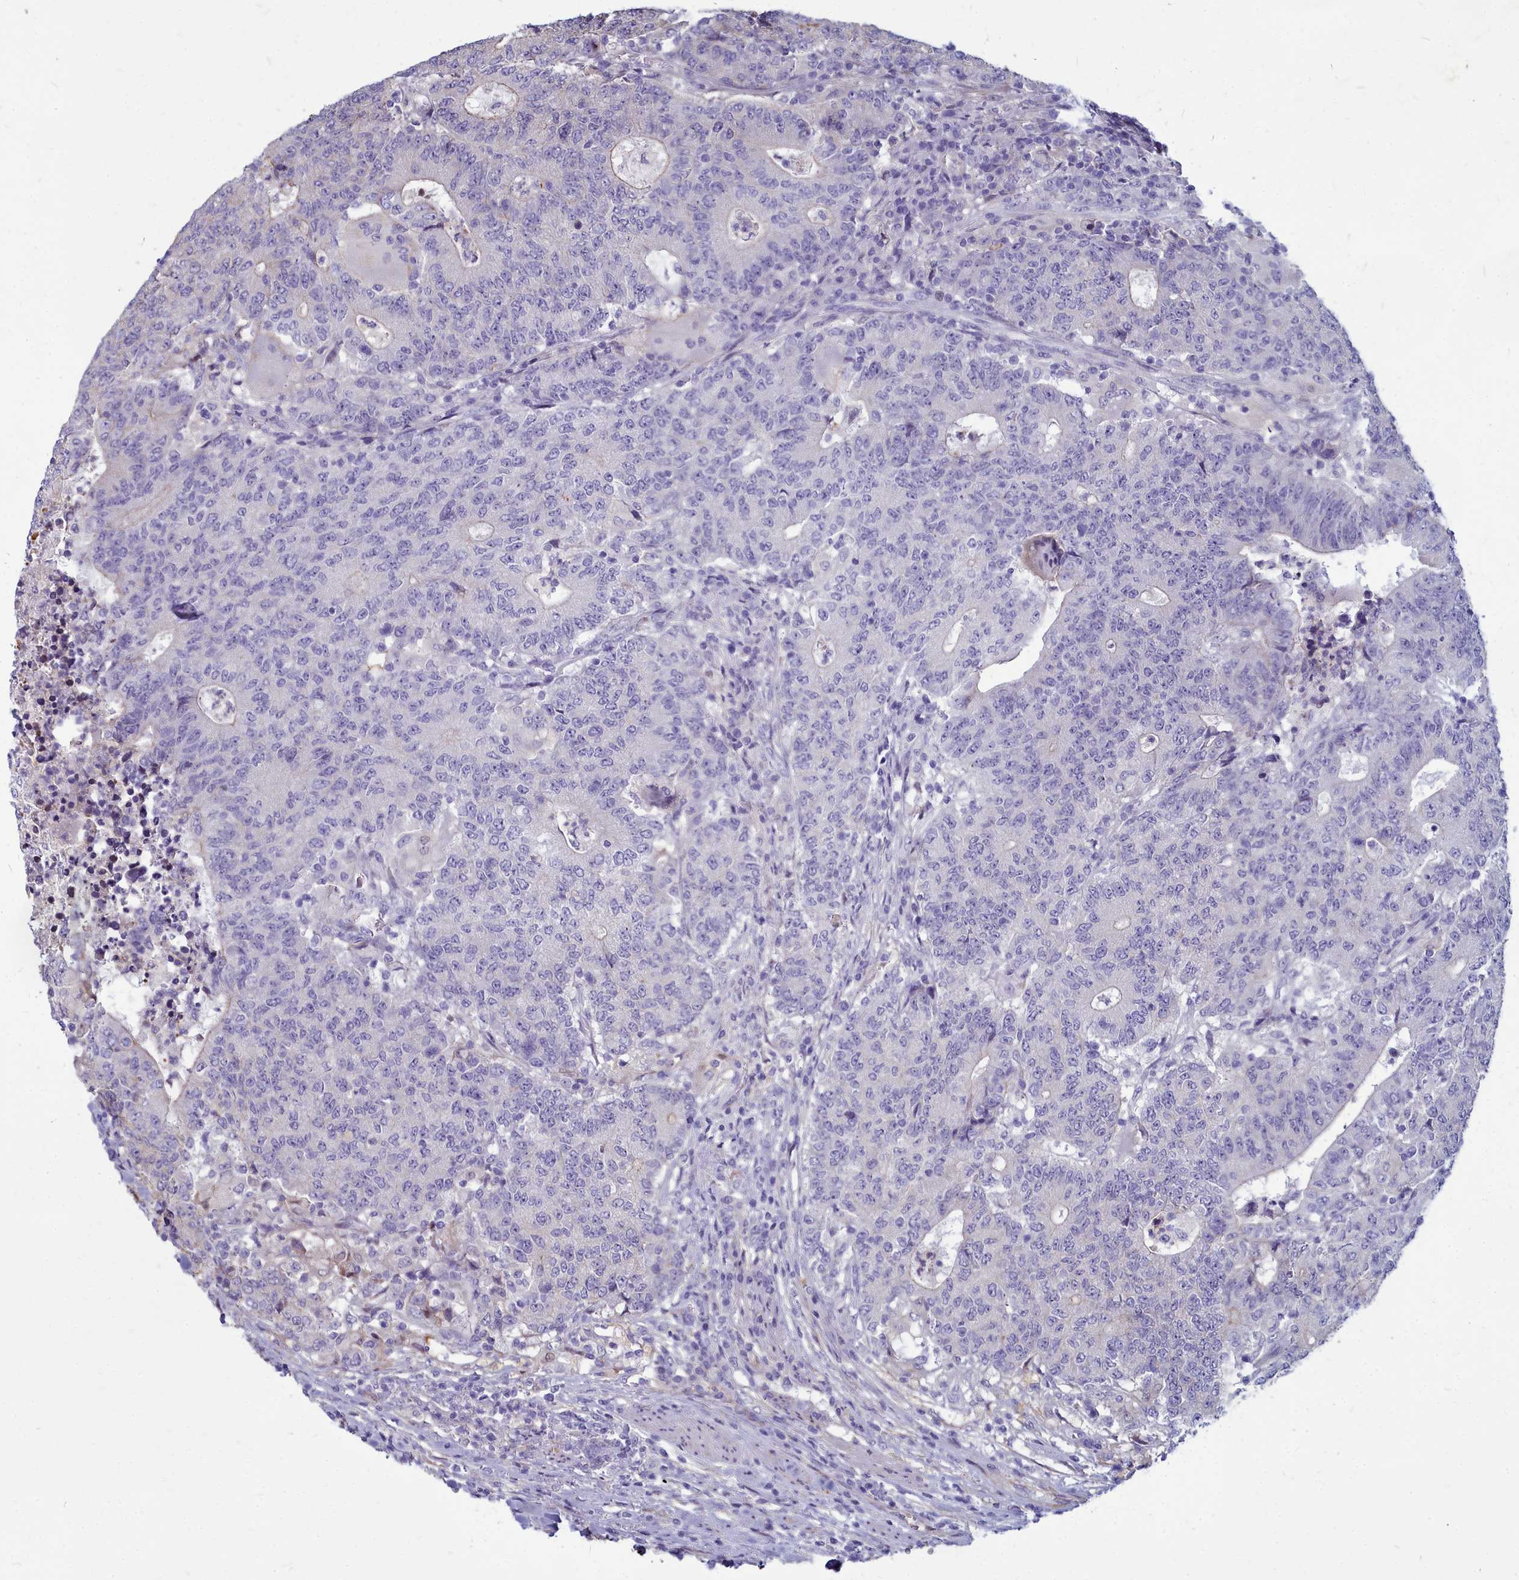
{"staining": {"intensity": "negative", "quantity": "none", "location": "none"}, "tissue": "colorectal cancer", "cell_type": "Tumor cells", "image_type": "cancer", "snomed": [{"axis": "morphology", "description": "Adenocarcinoma, NOS"}, {"axis": "topography", "description": "Colon"}], "caption": "Tumor cells show no significant expression in colorectal cancer.", "gene": "TTC5", "patient": {"sex": "female", "age": 75}}